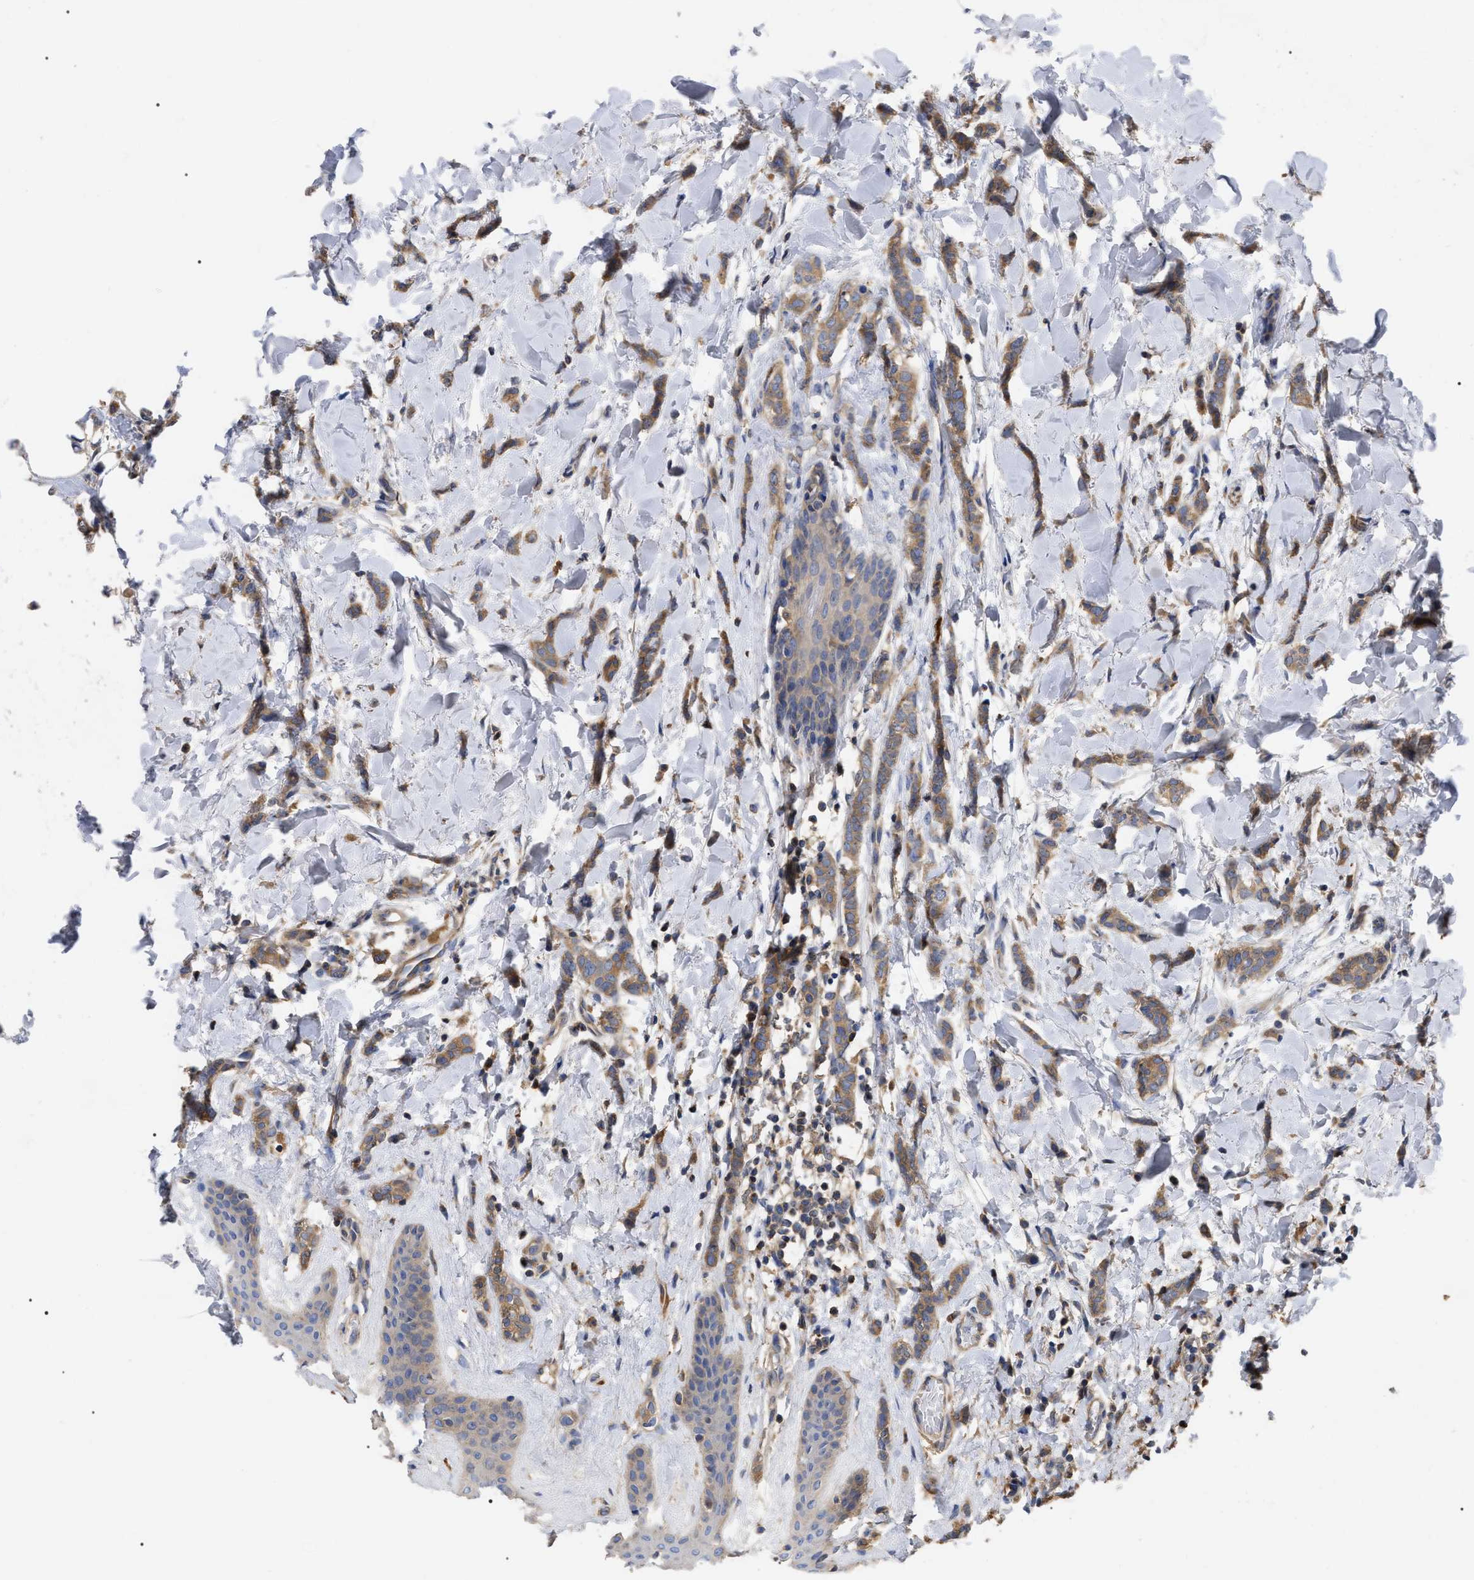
{"staining": {"intensity": "moderate", "quantity": ">75%", "location": "cytoplasmic/membranous"}, "tissue": "breast cancer", "cell_type": "Tumor cells", "image_type": "cancer", "snomed": [{"axis": "morphology", "description": "Lobular carcinoma"}, {"axis": "topography", "description": "Skin"}, {"axis": "topography", "description": "Breast"}], "caption": "Moderate cytoplasmic/membranous expression for a protein is appreciated in approximately >75% of tumor cells of breast cancer using IHC.", "gene": "RAP1GDS1", "patient": {"sex": "female", "age": 46}}